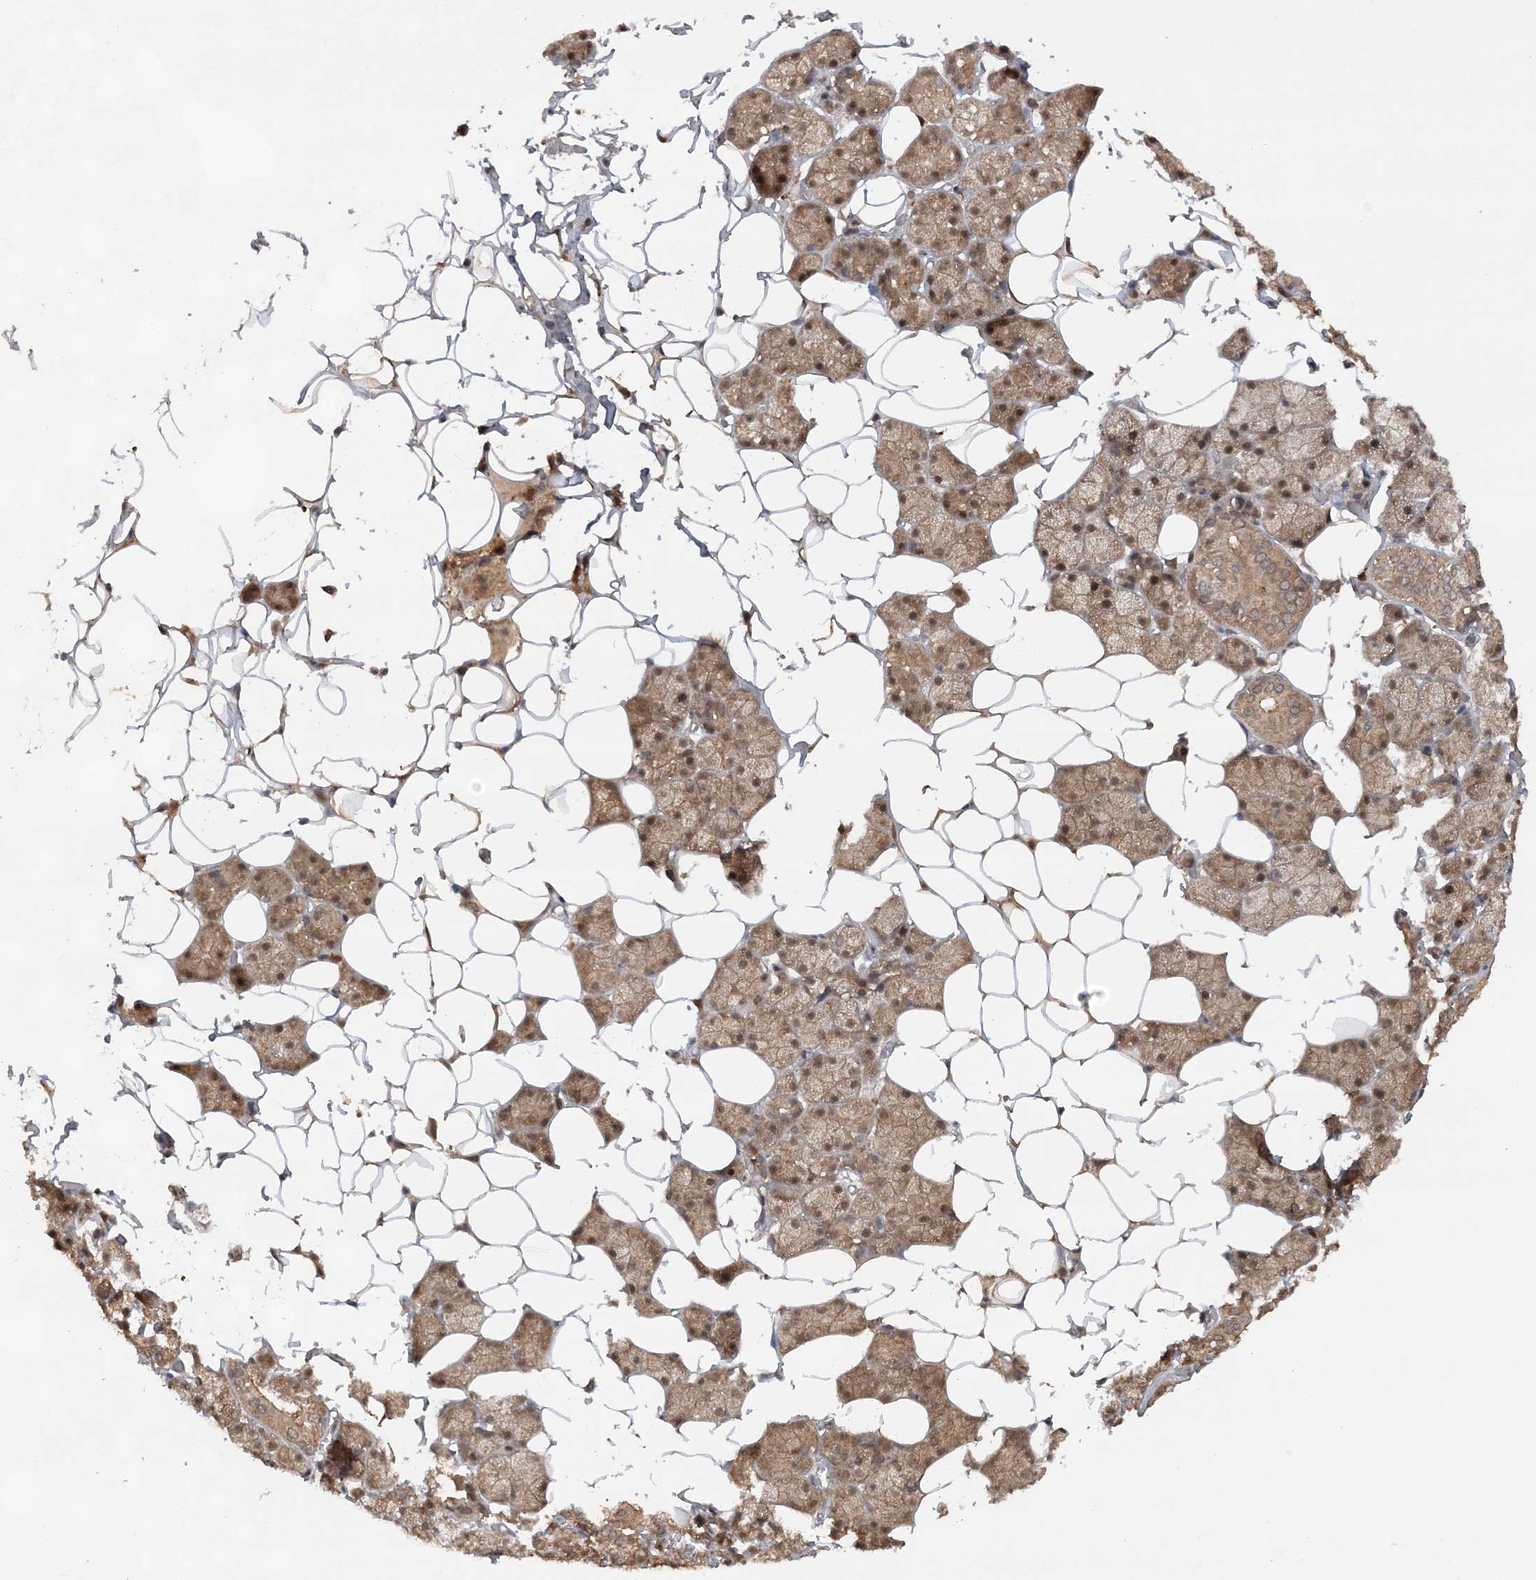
{"staining": {"intensity": "moderate", "quantity": ">75%", "location": "cytoplasmic/membranous,nuclear"}, "tissue": "salivary gland", "cell_type": "Glandular cells", "image_type": "normal", "snomed": [{"axis": "morphology", "description": "Normal tissue, NOS"}, {"axis": "topography", "description": "Salivary gland"}], "caption": "The micrograph displays a brown stain indicating the presence of a protein in the cytoplasmic/membranous,nuclear of glandular cells in salivary gland. The staining was performed using DAB (3,3'-diaminobenzidine), with brown indicating positive protein expression. Nuclei are stained blue with hematoxylin.", "gene": "LACC1", "patient": {"sex": "female", "age": 33}}